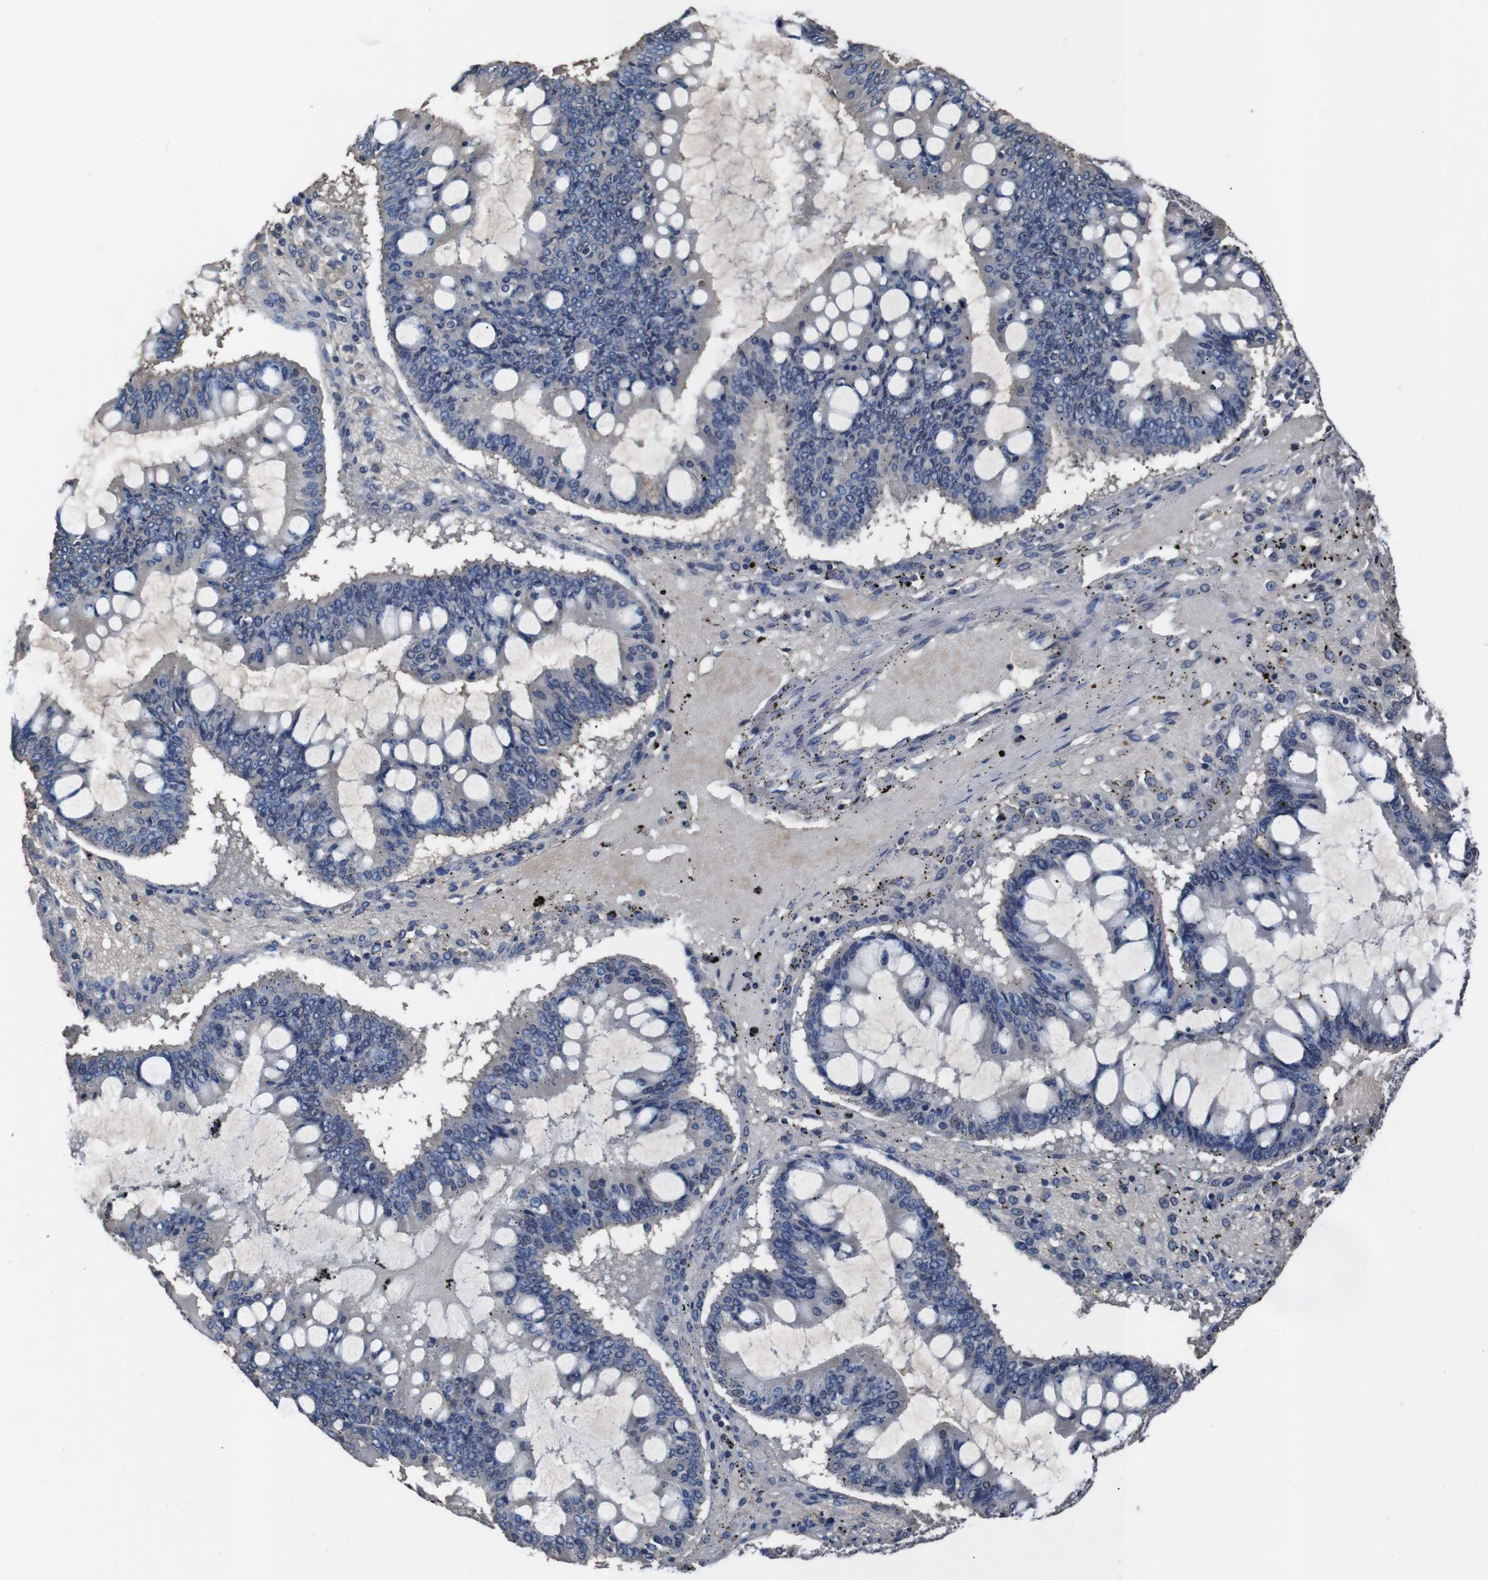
{"staining": {"intensity": "negative", "quantity": "none", "location": "none"}, "tissue": "ovarian cancer", "cell_type": "Tumor cells", "image_type": "cancer", "snomed": [{"axis": "morphology", "description": "Cystadenocarcinoma, mucinous, NOS"}, {"axis": "topography", "description": "Ovary"}], "caption": "High magnification brightfield microscopy of mucinous cystadenocarcinoma (ovarian) stained with DAB (3,3'-diaminobenzidine) (brown) and counterstained with hematoxylin (blue): tumor cells show no significant expression.", "gene": "LEP", "patient": {"sex": "female", "age": 73}}